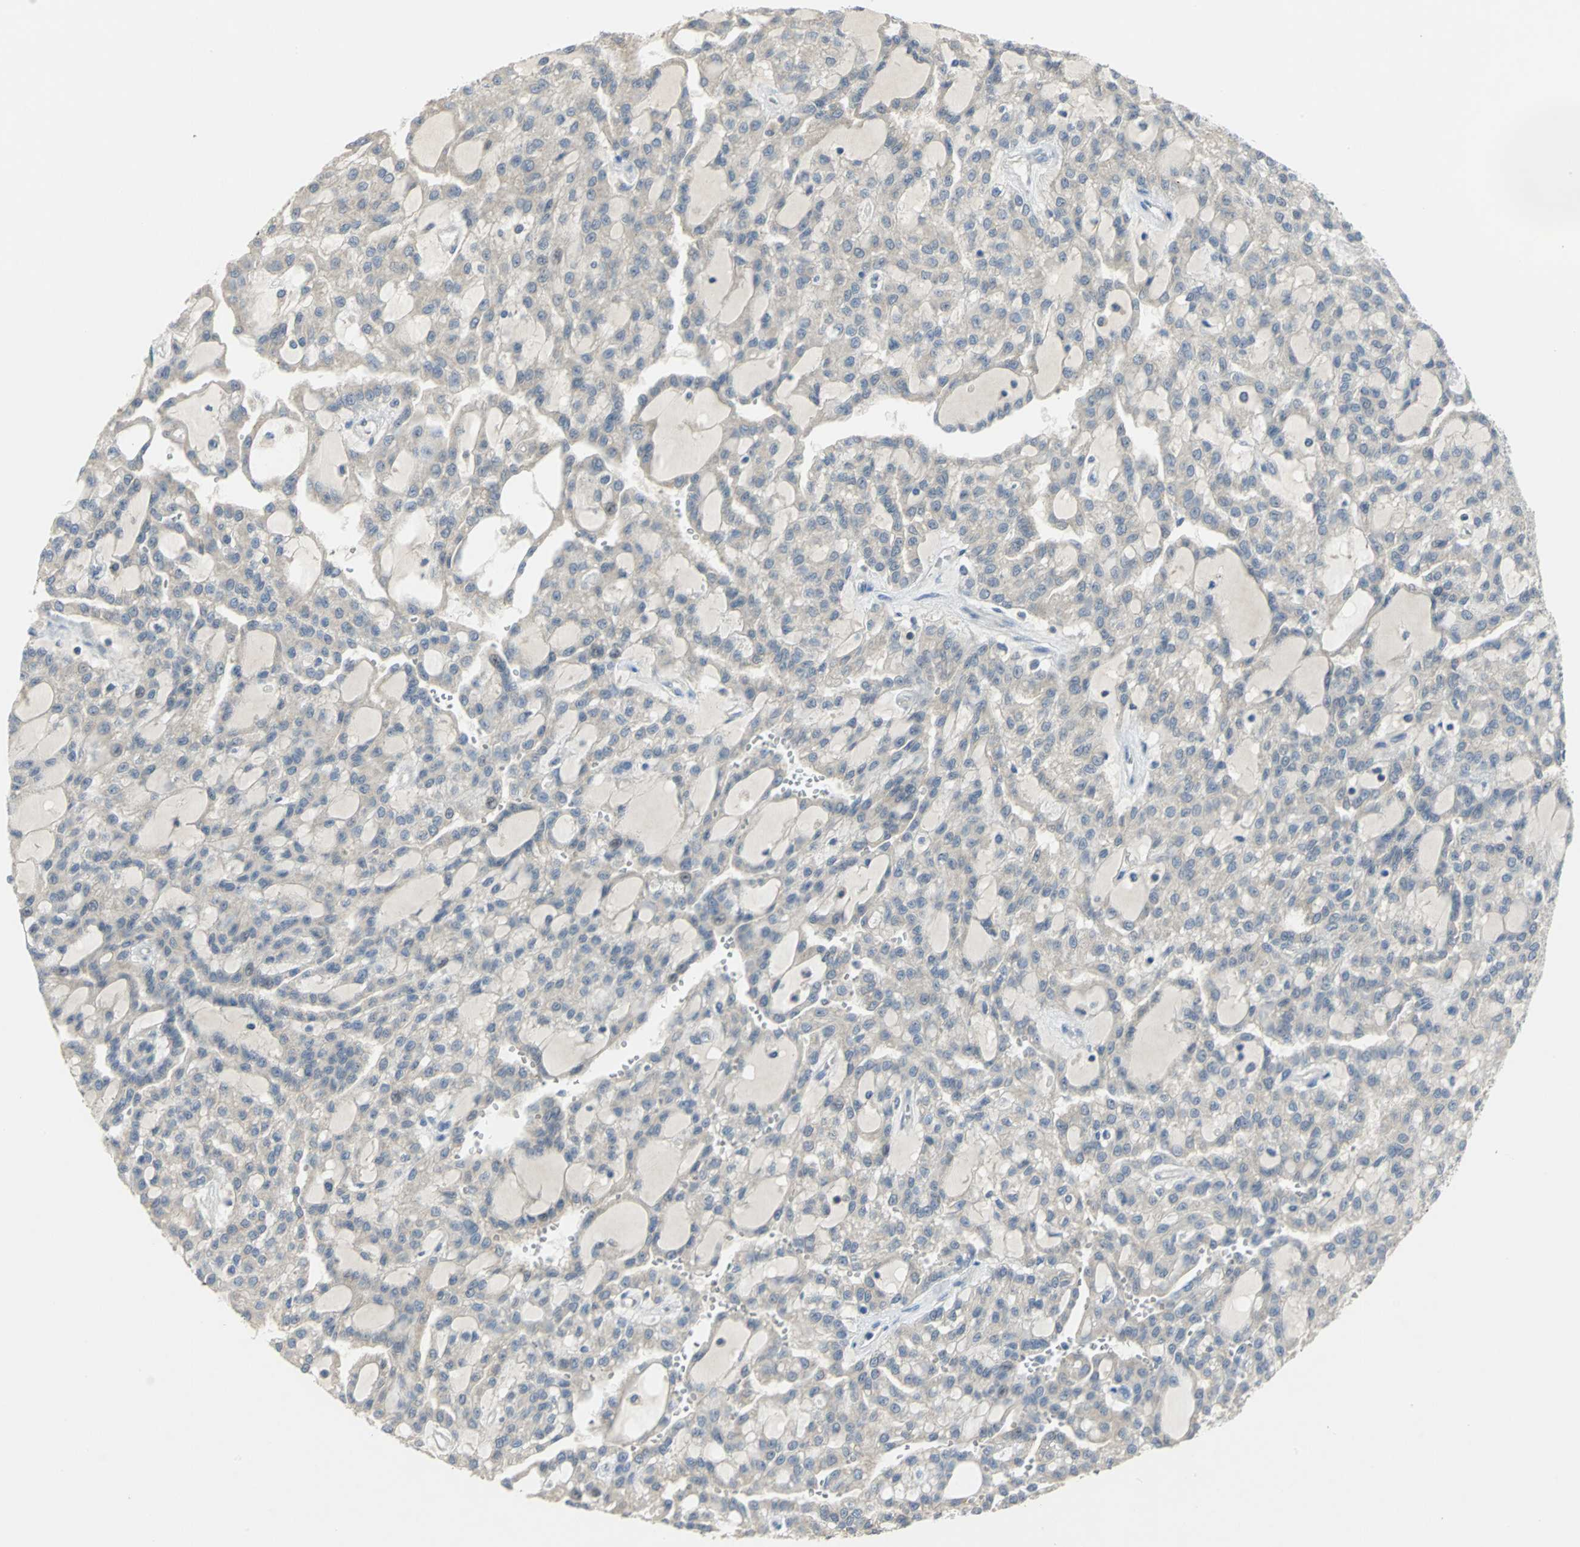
{"staining": {"intensity": "negative", "quantity": "none", "location": "none"}, "tissue": "renal cancer", "cell_type": "Tumor cells", "image_type": "cancer", "snomed": [{"axis": "morphology", "description": "Adenocarcinoma, NOS"}, {"axis": "topography", "description": "Kidney"}], "caption": "This is a photomicrograph of immunohistochemistry (IHC) staining of renal cancer (adenocarcinoma), which shows no expression in tumor cells.", "gene": "PPIA", "patient": {"sex": "male", "age": 63}}